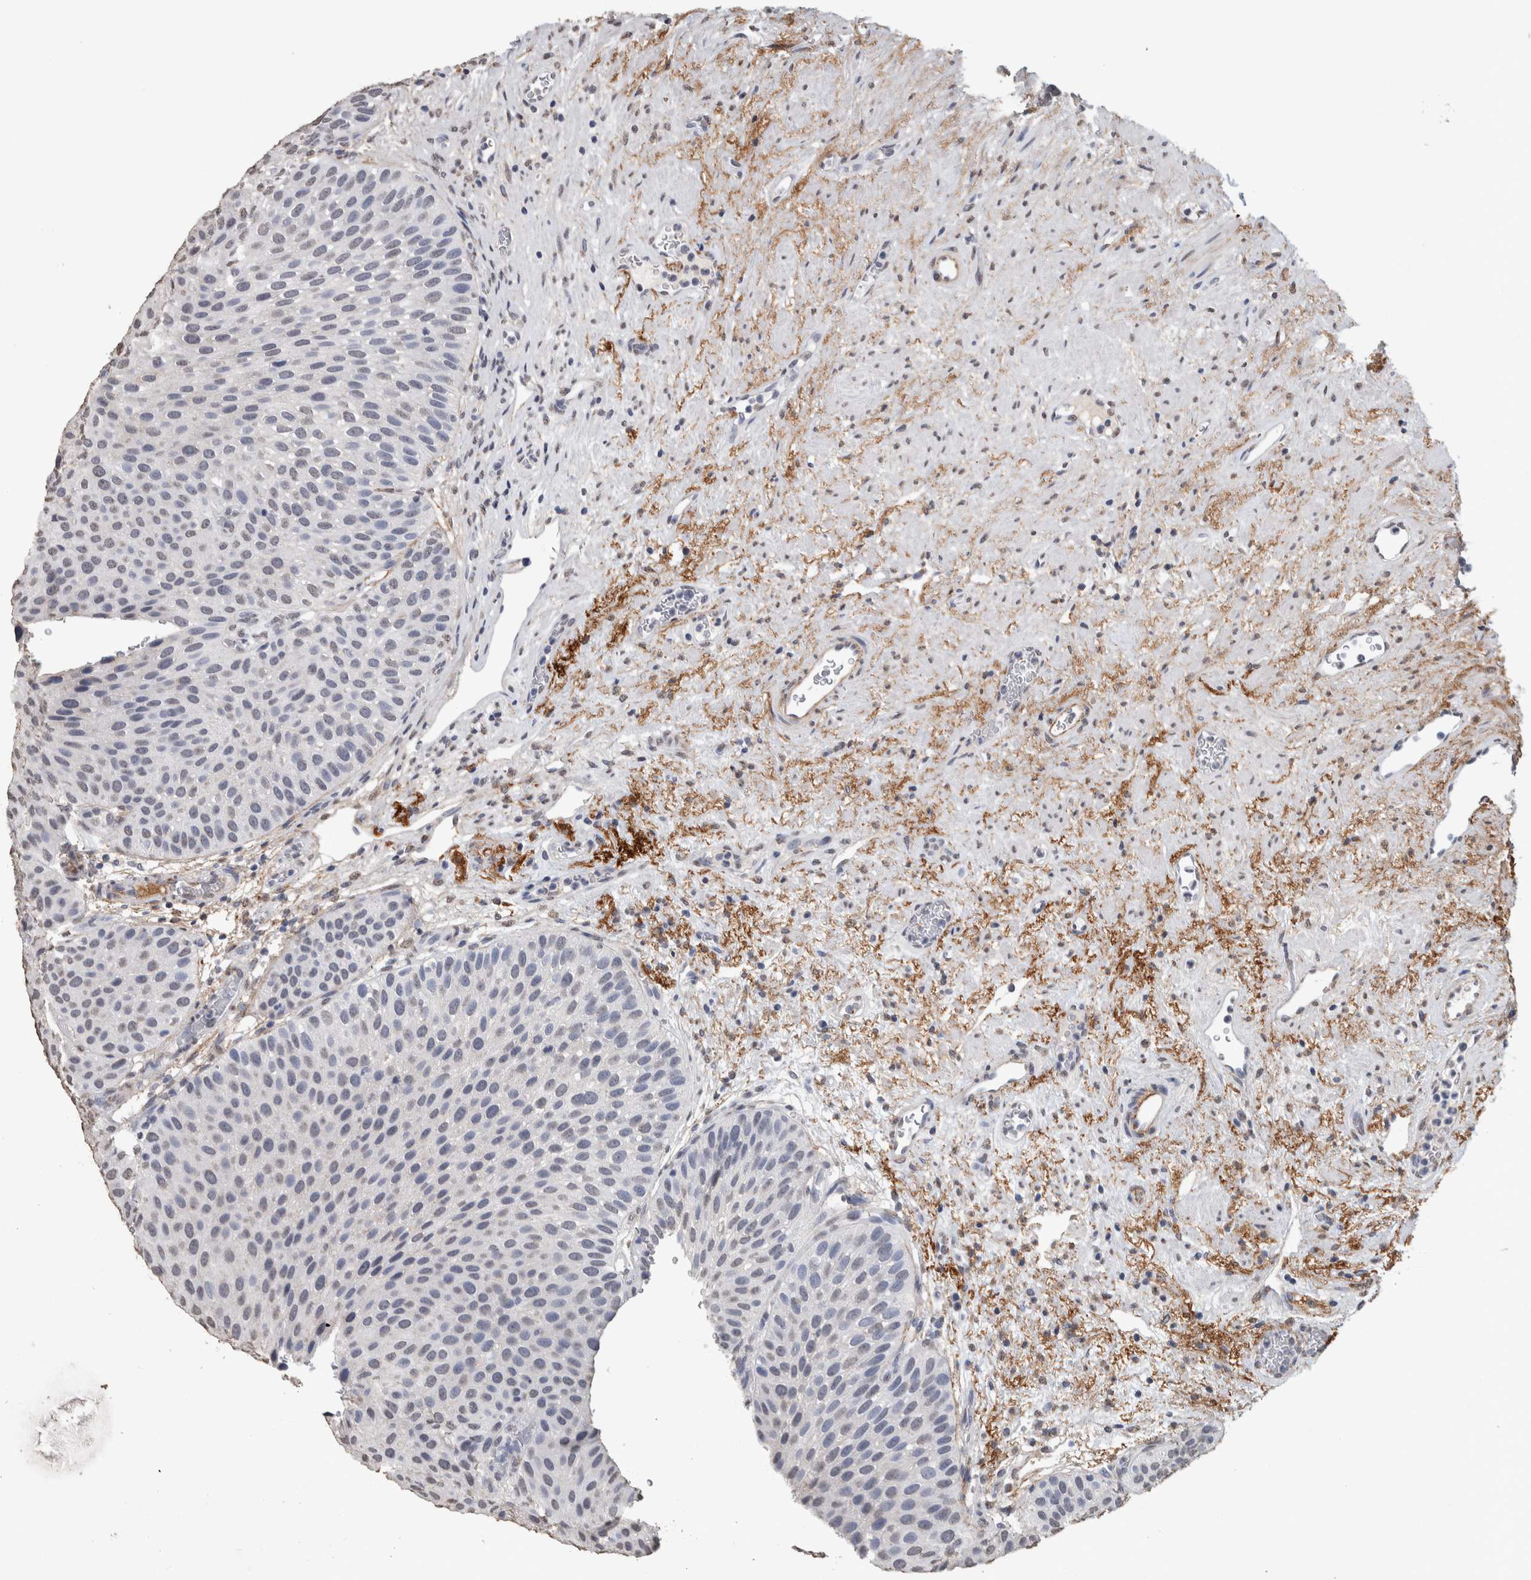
{"staining": {"intensity": "negative", "quantity": "none", "location": "none"}, "tissue": "urothelial cancer", "cell_type": "Tumor cells", "image_type": "cancer", "snomed": [{"axis": "morphology", "description": "Normal tissue, NOS"}, {"axis": "morphology", "description": "Urothelial carcinoma, Low grade"}, {"axis": "topography", "description": "Urinary bladder"}, {"axis": "topography", "description": "Prostate"}], "caption": "Protein analysis of low-grade urothelial carcinoma displays no significant positivity in tumor cells. The staining is performed using DAB brown chromogen with nuclei counter-stained in using hematoxylin.", "gene": "LTBP1", "patient": {"sex": "male", "age": 60}}